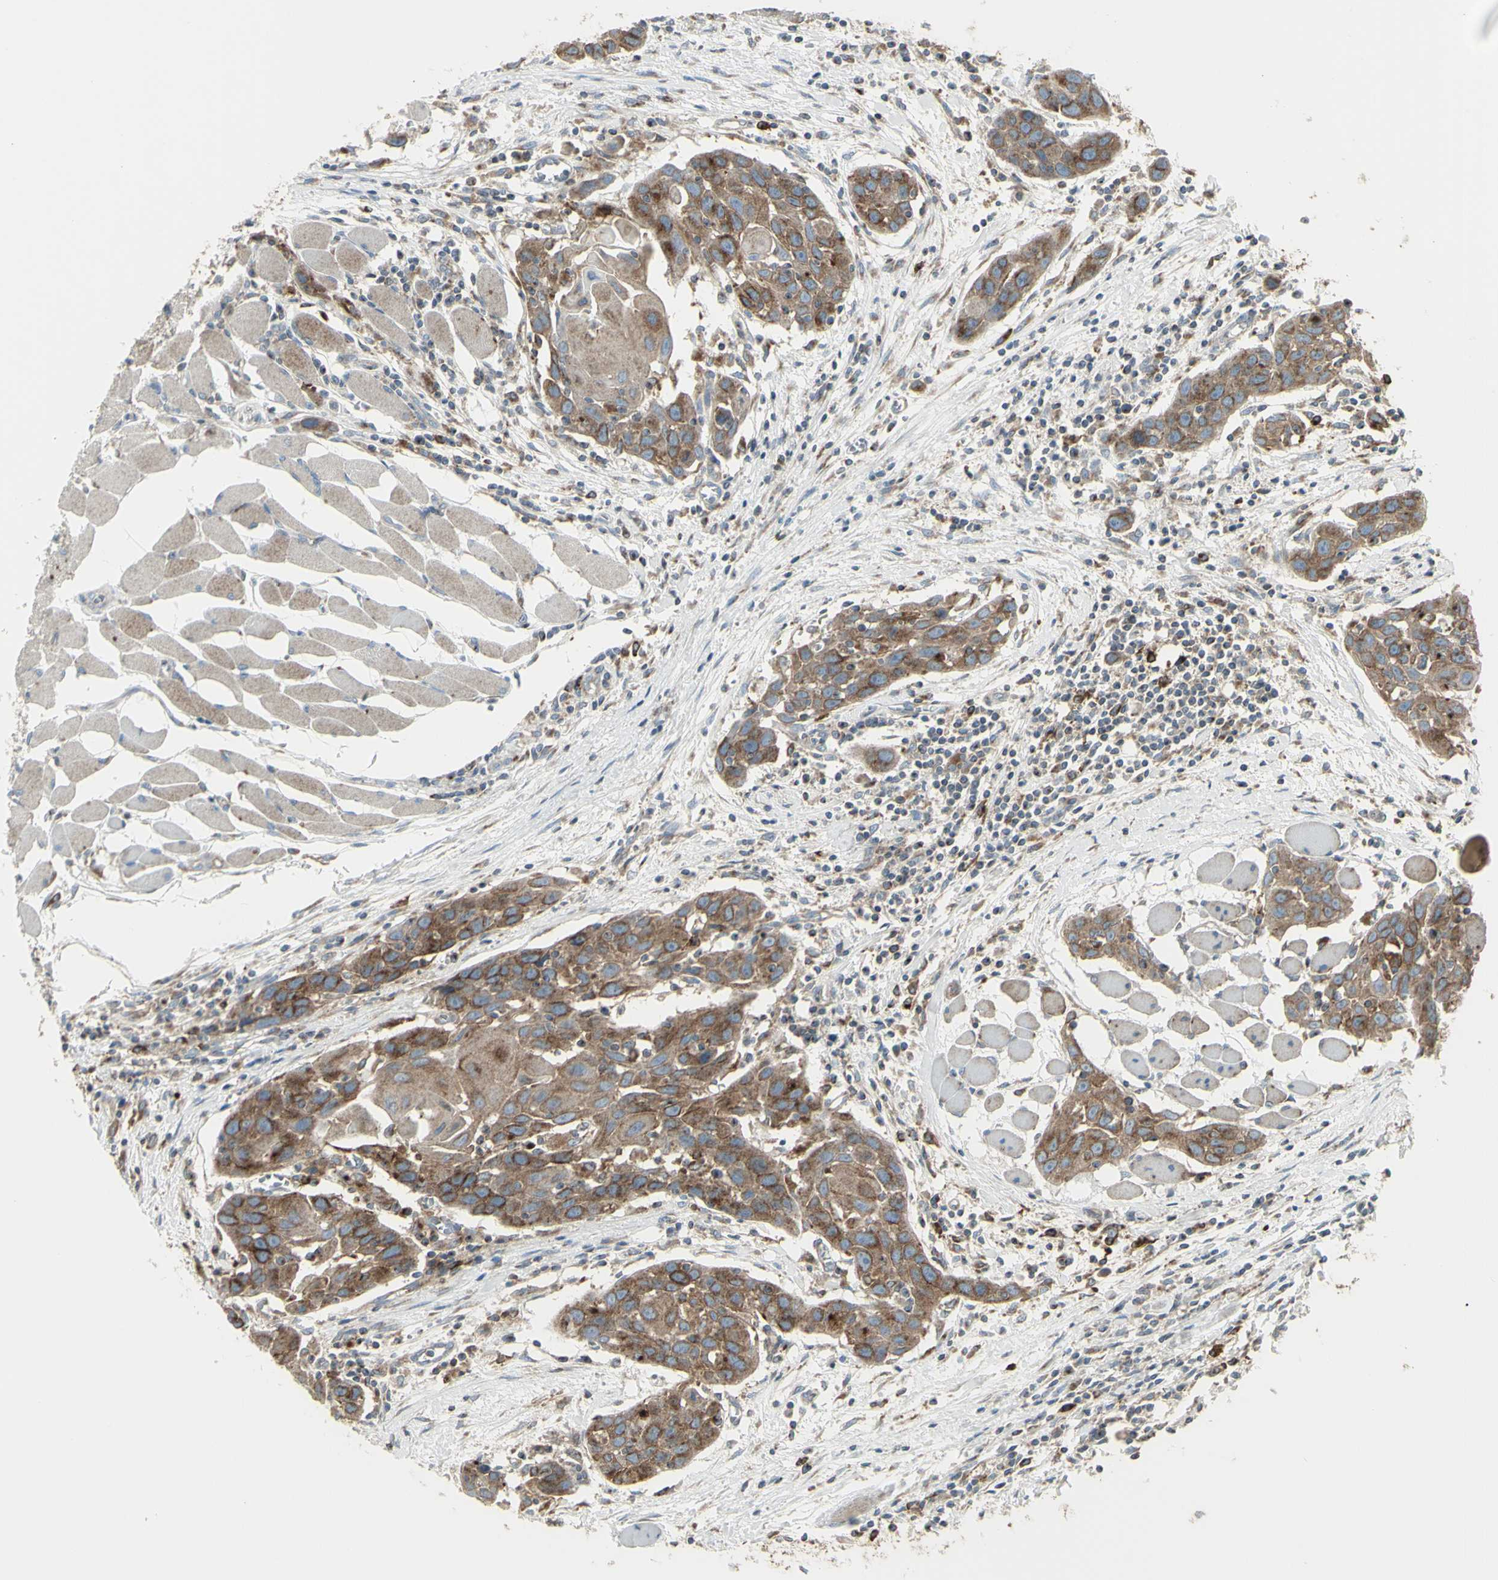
{"staining": {"intensity": "moderate", "quantity": ">75%", "location": "cytoplasmic/membranous"}, "tissue": "head and neck cancer", "cell_type": "Tumor cells", "image_type": "cancer", "snomed": [{"axis": "morphology", "description": "Squamous cell carcinoma, NOS"}, {"axis": "topography", "description": "Oral tissue"}, {"axis": "topography", "description": "Head-Neck"}], "caption": "Human head and neck cancer stained with a protein marker displays moderate staining in tumor cells.", "gene": "NAPA", "patient": {"sex": "female", "age": 50}}